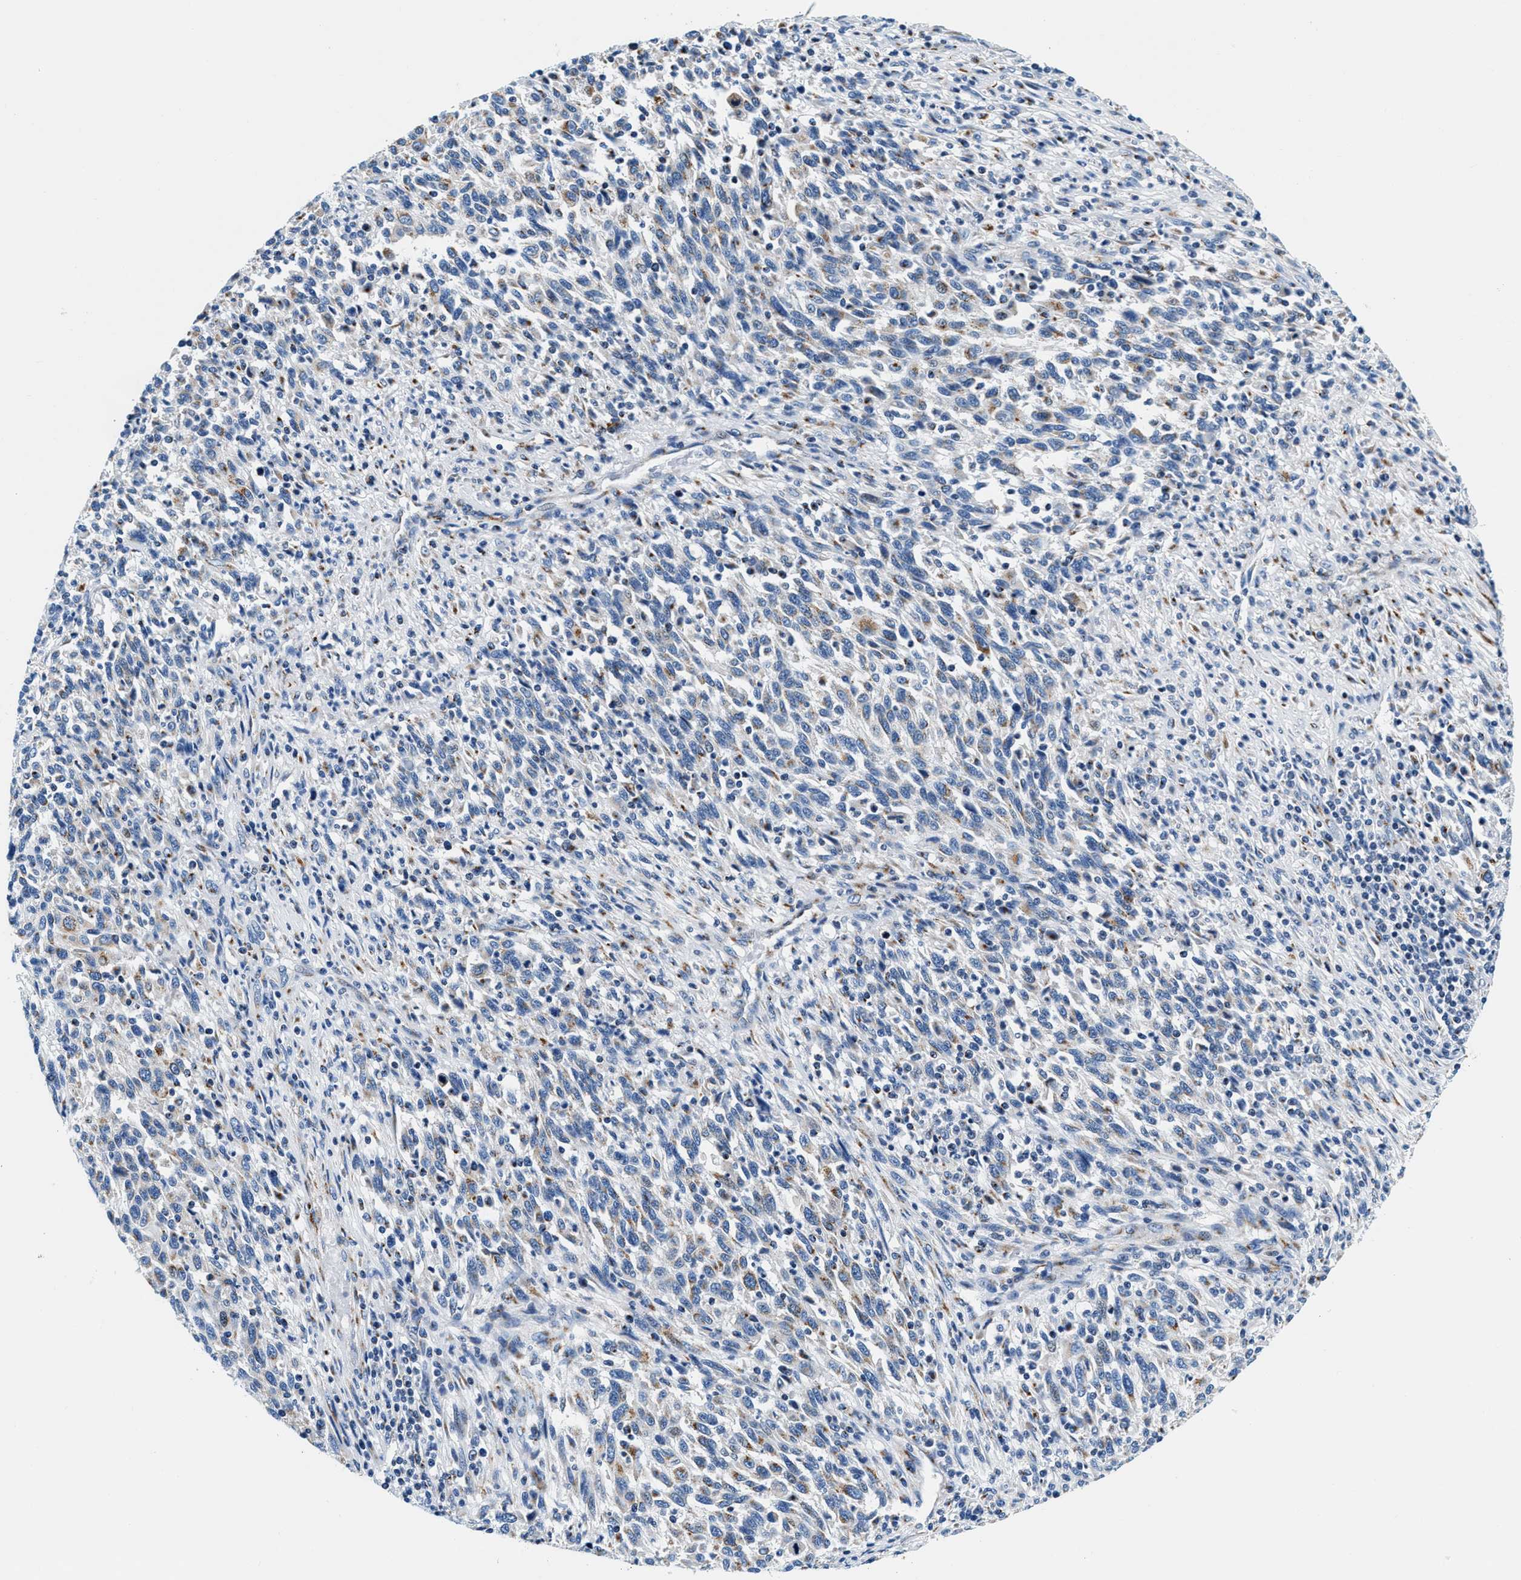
{"staining": {"intensity": "moderate", "quantity": "<25%", "location": "cytoplasmic/membranous"}, "tissue": "melanoma", "cell_type": "Tumor cells", "image_type": "cancer", "snomed": [{"axis": "morphology", "description": "Malignant melanoma, Metastatic site"}, {"axis": "topography", "description": "Lymph node"}], "caption": "Human melanoma stained with a brown dye demonstrates moderate cytoplasmic/membranous positive positivity in approximately <25% of tumor cells.", "gene": "VPS53", "patient": {"sex": "male", "age": 61}}